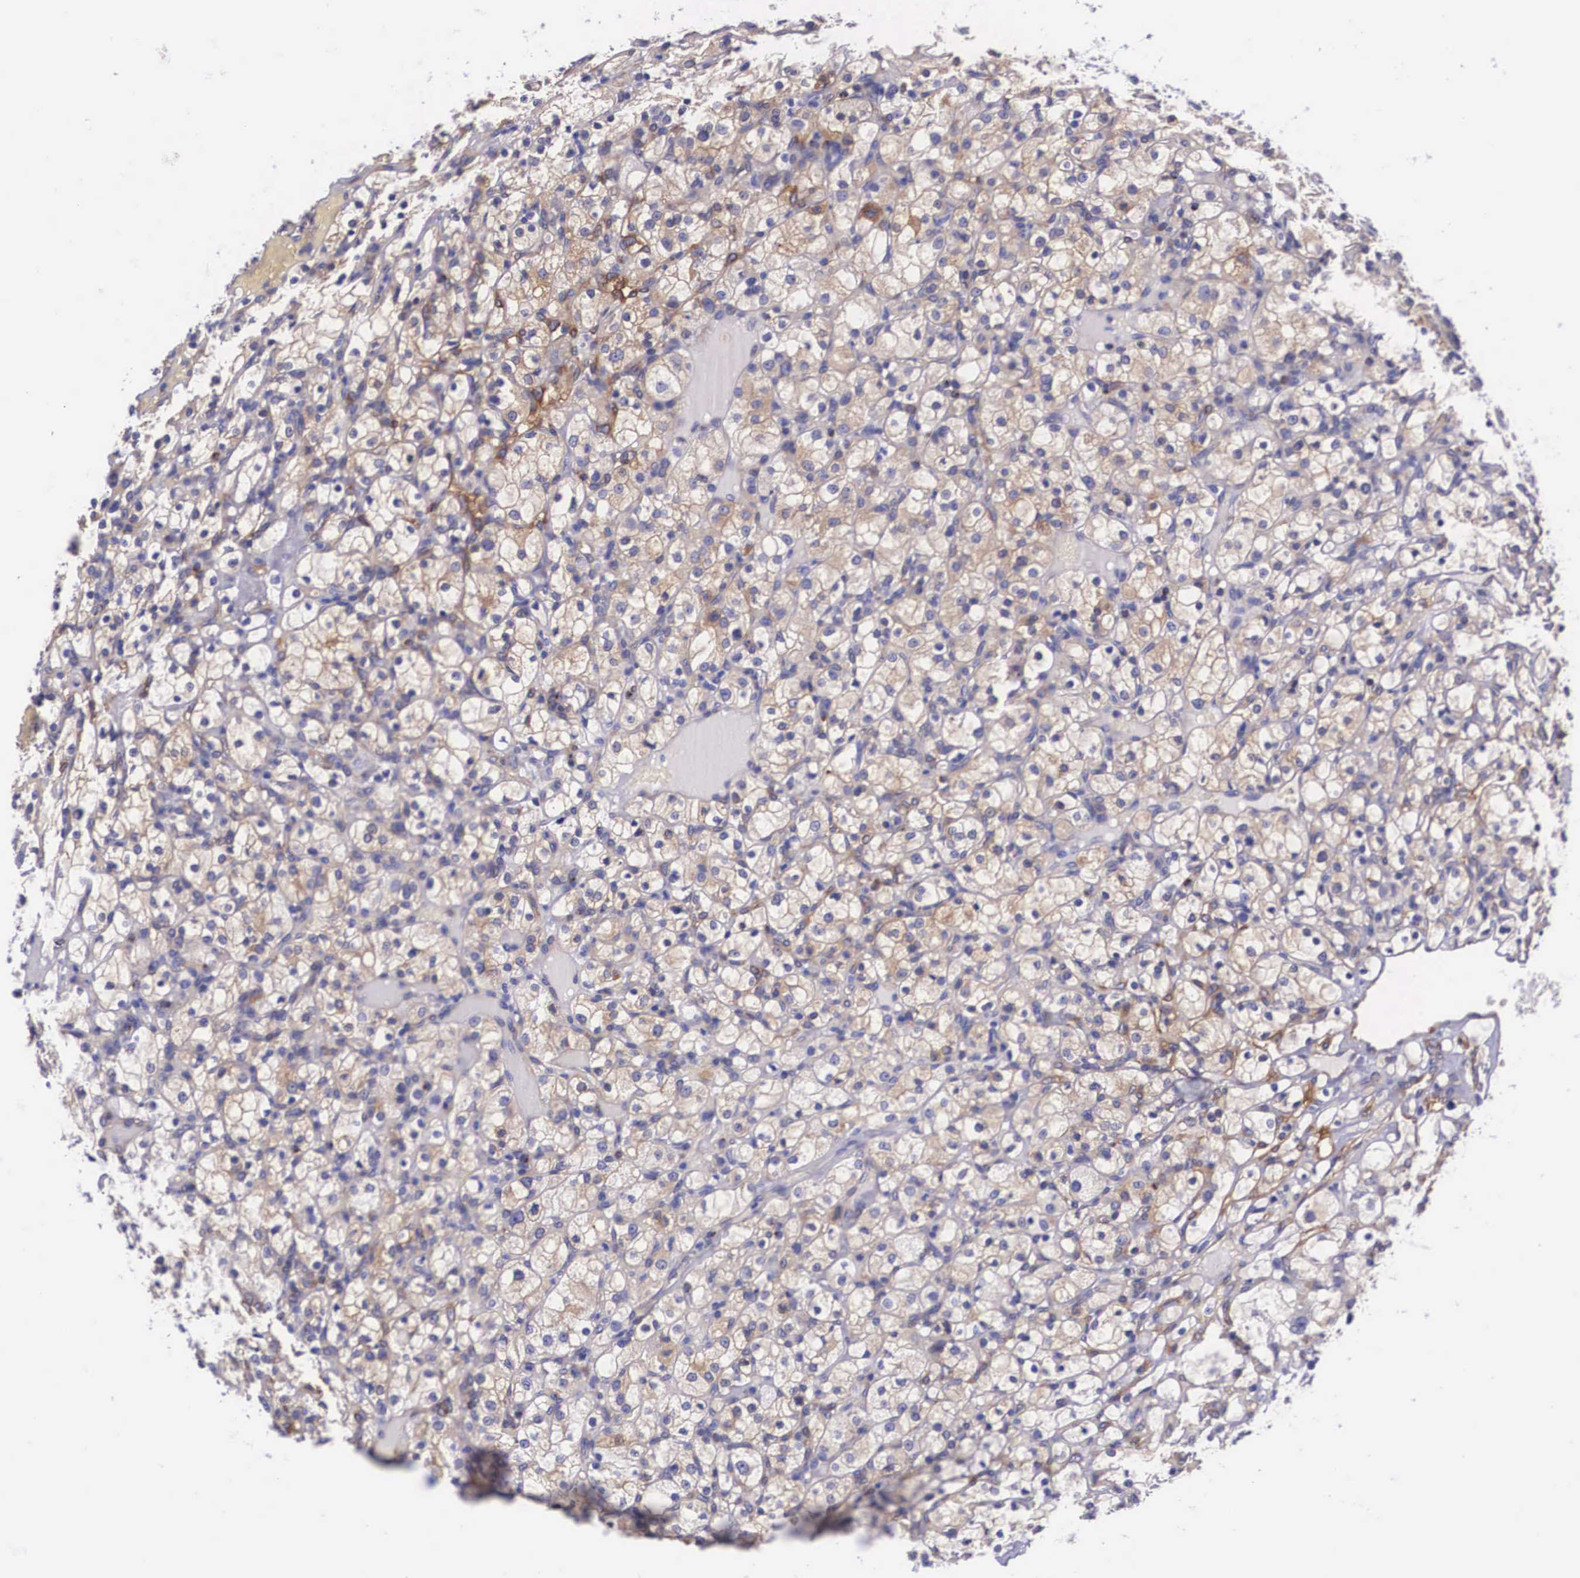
{"staining": {"intensity": "weak", "quantity": "<25%", "location": "cytoplasmic/membranous"}, "tissue": "renal cancer", "cell_type": "Tumor cells", "image_type": "cancer", "snomed": [{"axis": "morphology", "description": "Adenocarcinoma, NOS"}, {"axis": "topography", "description": "Kidney"}], "caption": "Immunohistochemistry (IHC) histopathology image of renal cancer (adenocarcinoma) stained for a protein (brown), which reveals no staining in tumor cells.", "gene": "BCAR1", "patient": {"sex": "female", "age": 83}}